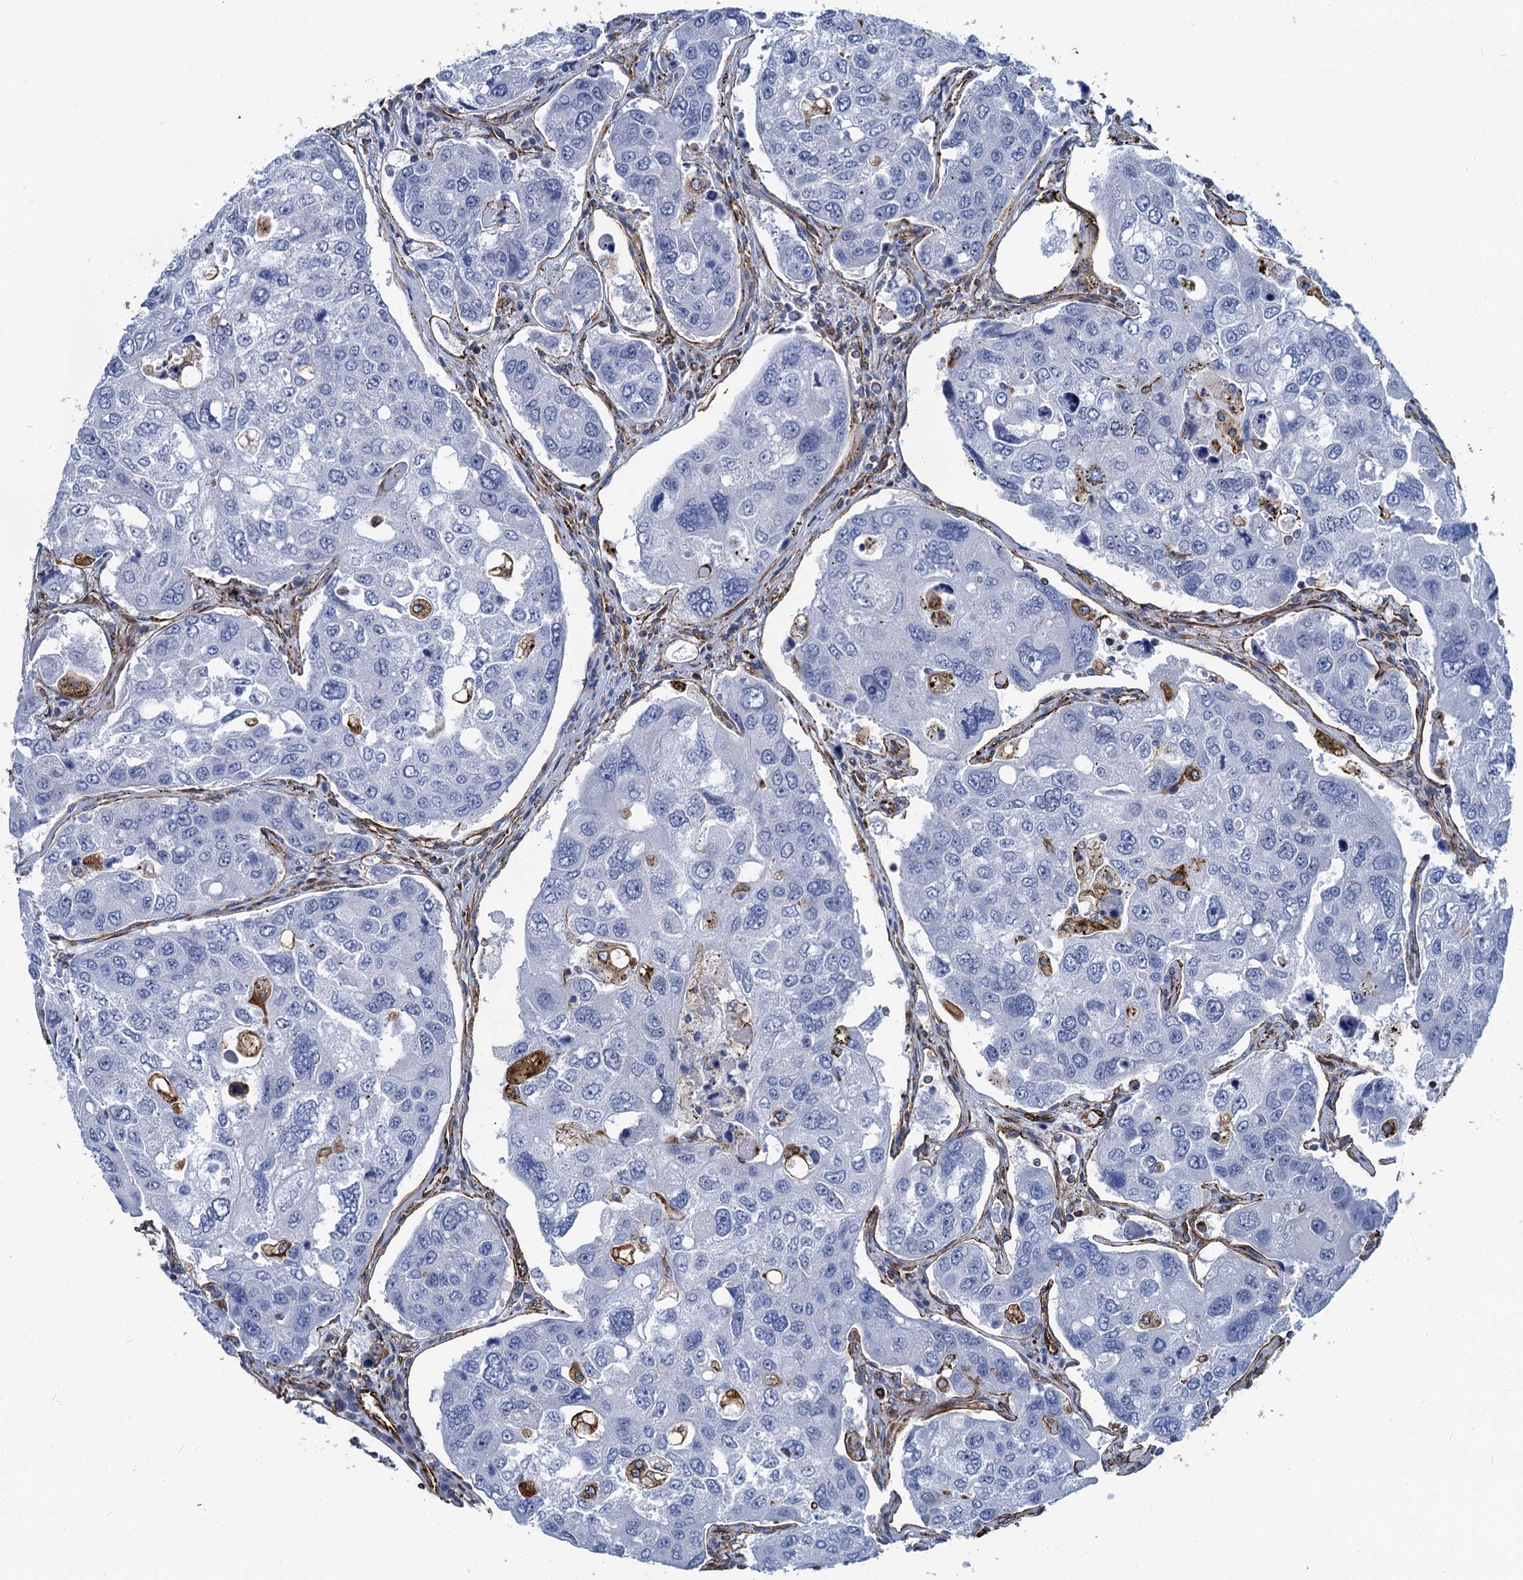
{"staining": {"intensity": "negative", "quantity": "none", "location": "none"}, "tissue": "urothelial cancer", "cell_type": "Tumor cells", "image_type": "cancer", "snomed": [{"axis": "morphology", "description": "Urothelial carcinoma, High grade"}, {"axis": "topography", "description": "Lymph node"}, {"axis": "topography", "description": "Urinary bladder"}], "caption": "A photomicrograph of human urothelial carcinoma (high-grade) is negative for staining in tumor cells.", "gene": "PGM2", "patient": {"sex": "male", "age": 51}}